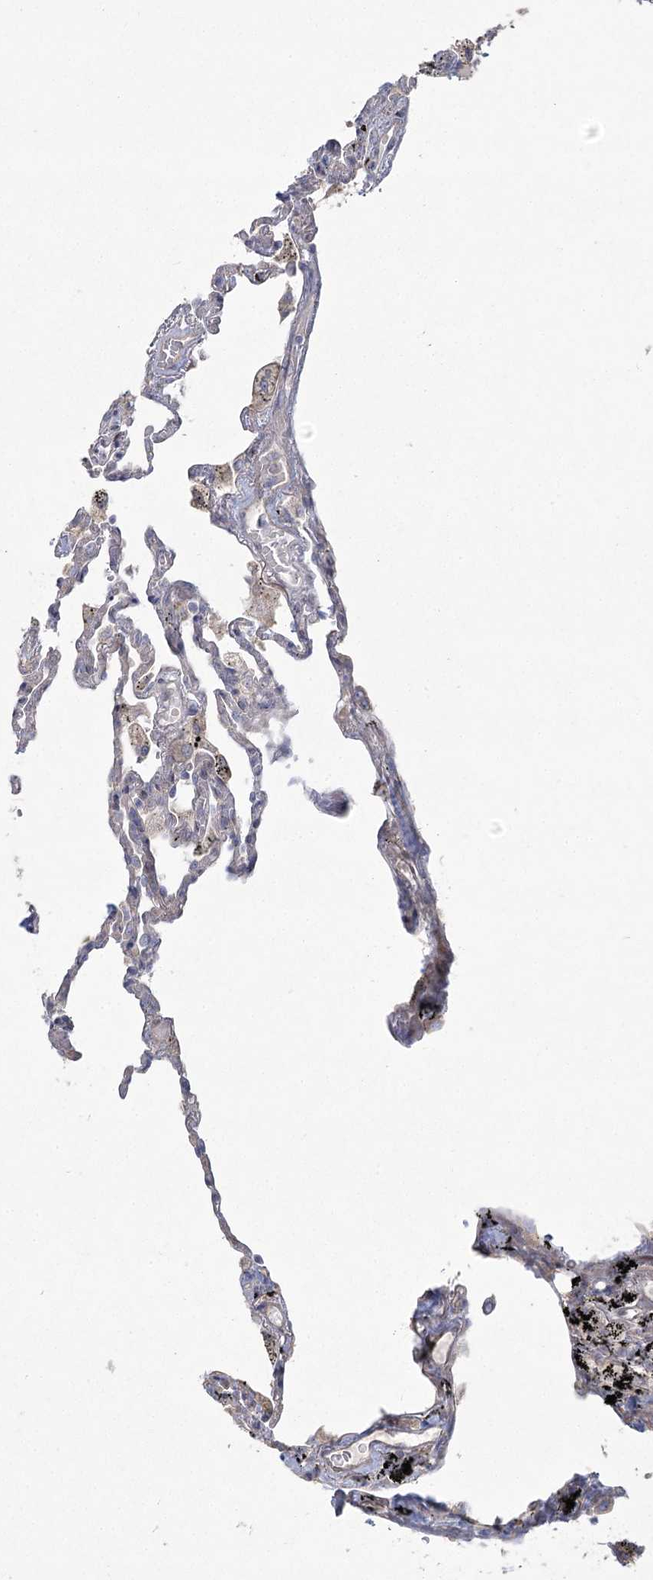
{"staining": {"intensity": "negative", "quantity": "none", "location": "none"}, "tissue": "lung", "cell_type": "Alveolar cells", "image_type": "normal", "snomed": [{"axis": "morphology", "description": "Normal tissue, NOS"}, {"axis": "topography", "description": "Lung"}], "caption": "DAB immunohistochemical staining of unremarkable lung reveals no significant expression in alveolar cells.", "gene": "CAMTA1", "patient": {"sex": "male", "age": 59}}